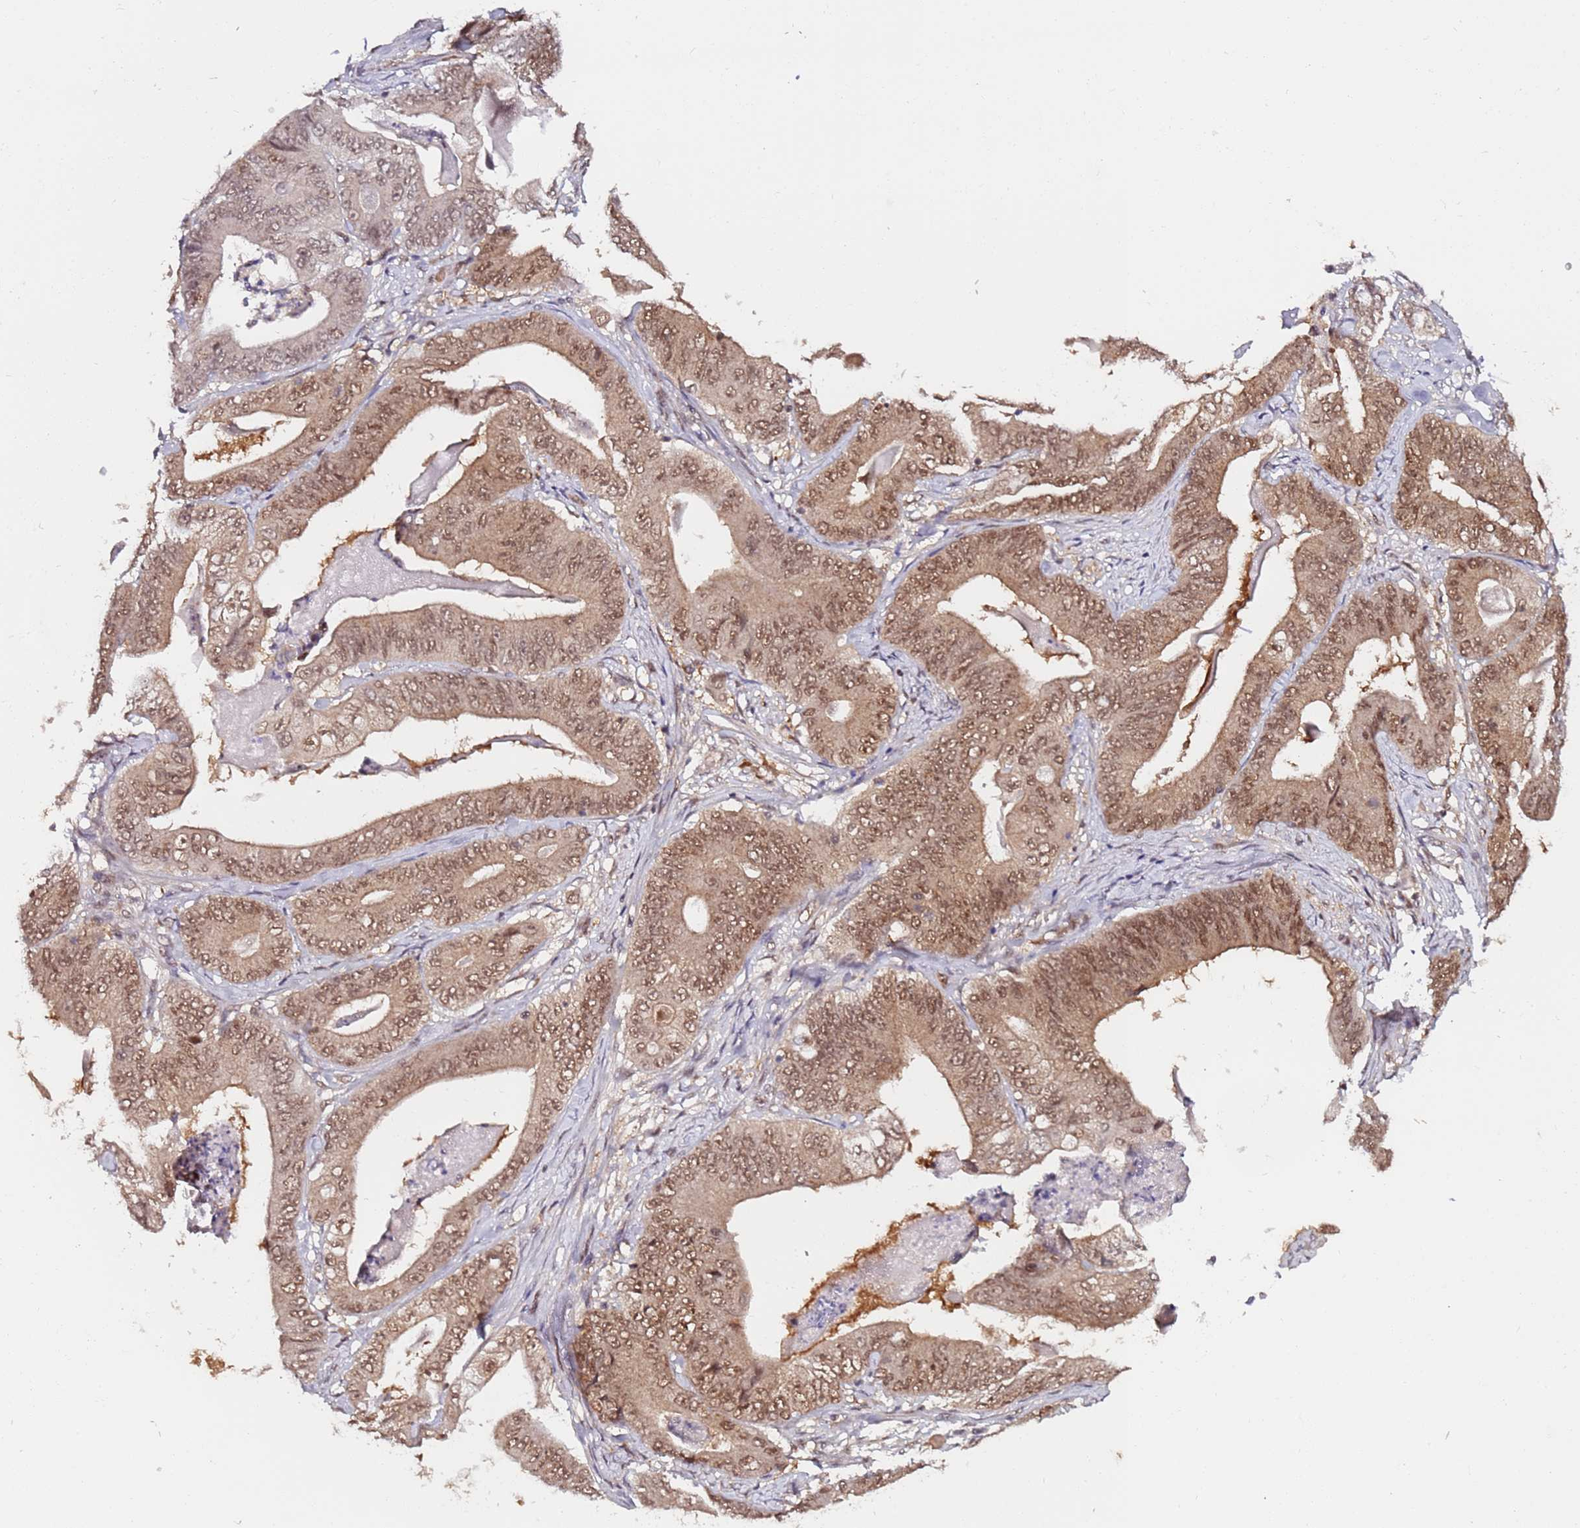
{"staining": {"intensity": "moderate", "quantity": ">75%", "location": "nuclear"}, "tissue": "stomach cancer", "cell_type": "Tumor cells", "image_type": "cancer", "snomed": [{"axis": "morphology", "description": "Adenocarcinoma, NOS"}, {"axis": "topography", "description": "Stomach"}], "caption": "DAB (3,3'-diaminobenzidine) immunohistochemical staining of stomach cancer reveals moderate nuclear protein positivity in approximately >75% of tumor cells.", "gene": "RGS18", "patient": {"sex": "female", "age": 73}}